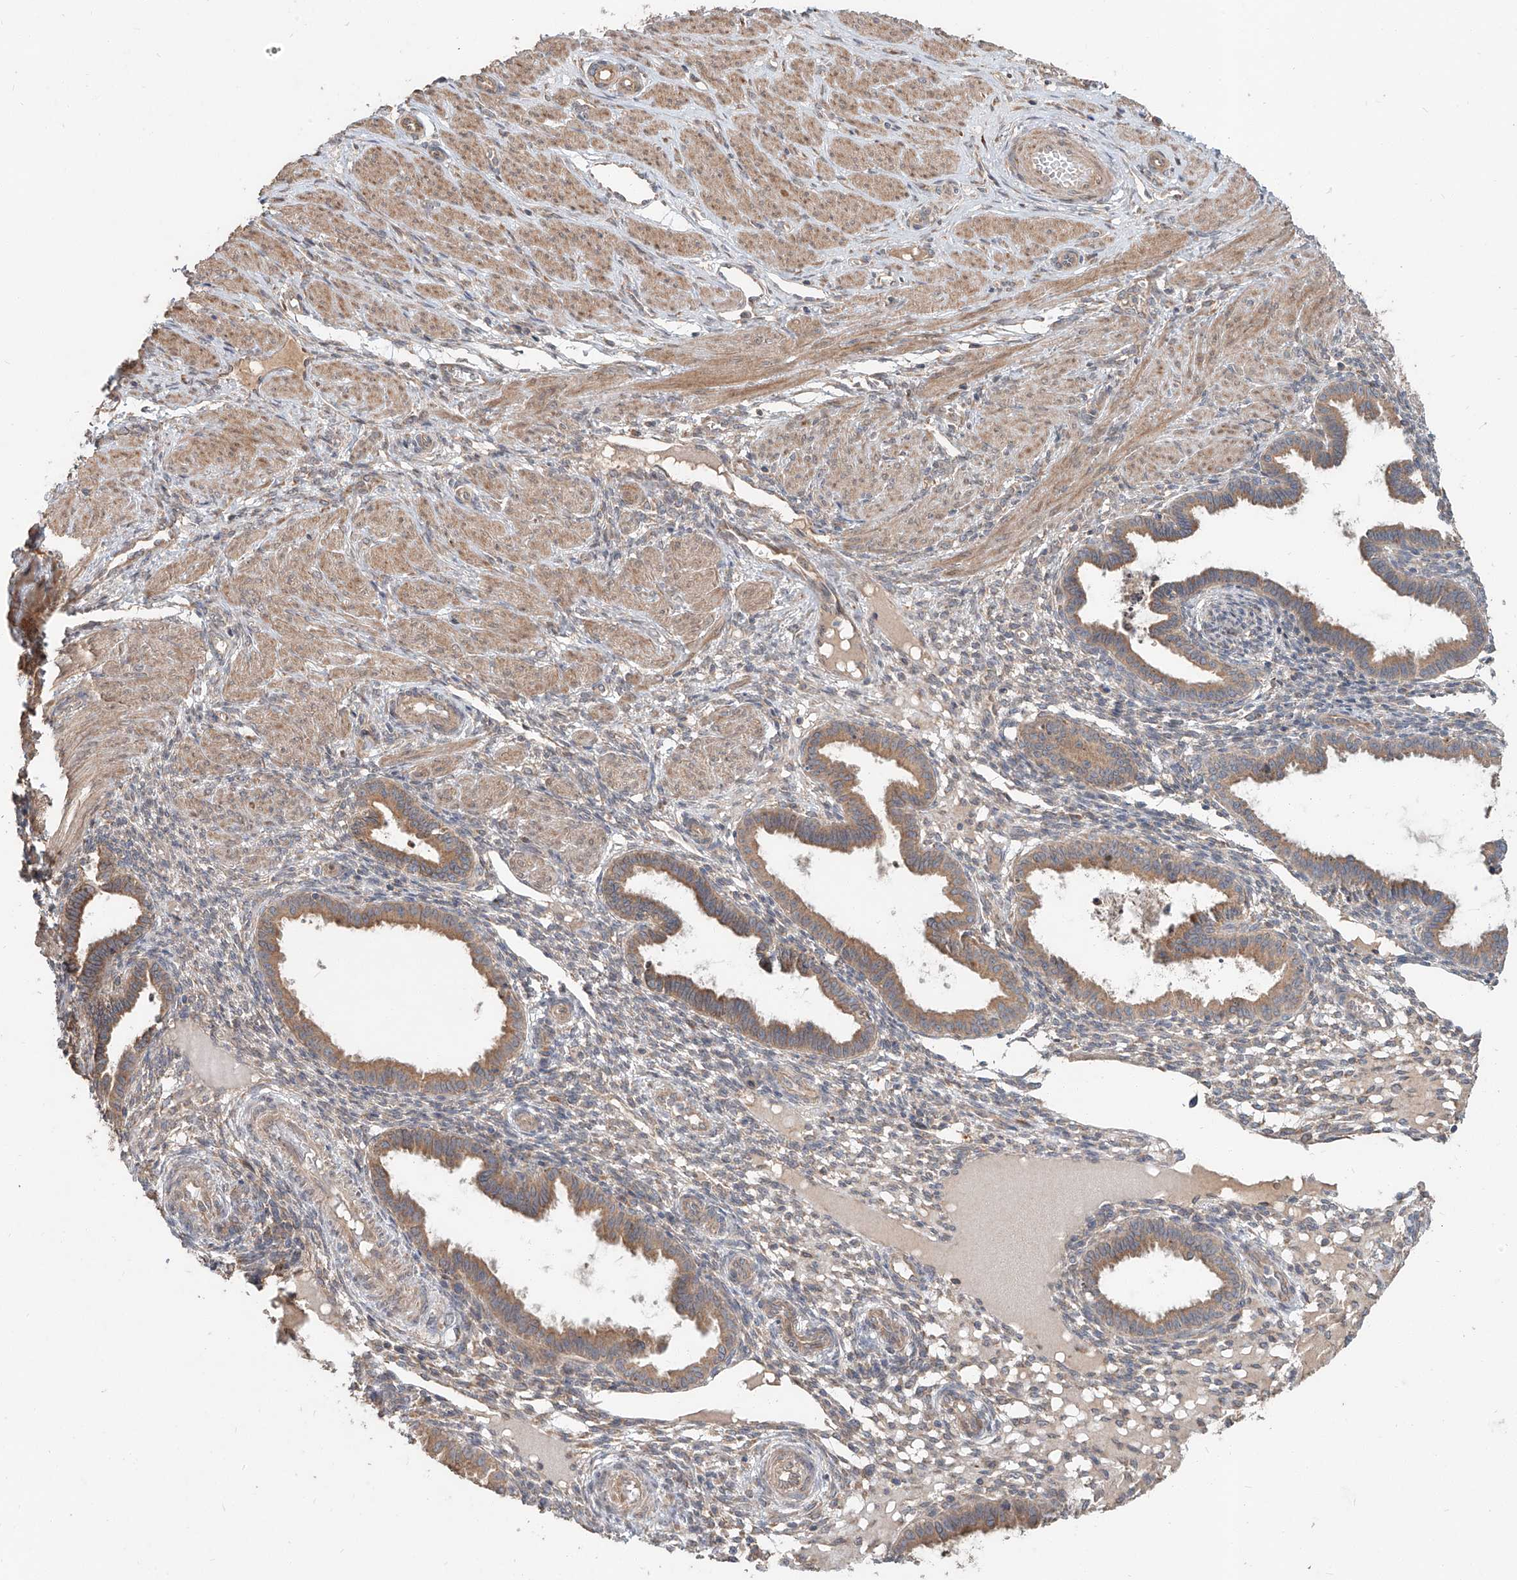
{"staining": {"intensity": "weak", "quantity": "25%-75%", "location": "cytoplasmic/membranous"}, "tissue": "endometrium", "cell_type": "Cells in endometrial stroma", "image_type": "normal", "snomed": [{"axis": "morphology", "description": "Normal tissue, NOS"}, {"axis": "topography", "description": "Endometrium"}], "caption": "The micrograph exhibits staining of unremarkable endometrium, revealing weak cytoplasmic/membranous protein positivity (brown color) within cells in endometrial stroma. The staining was performed using DAB to visualize the protein expression in brown, while the nuclei were stained in blue with hematoxylin (Magnification: 20x).", "gene": "STX19", "patient": {"sex": "female", "age": 33}}